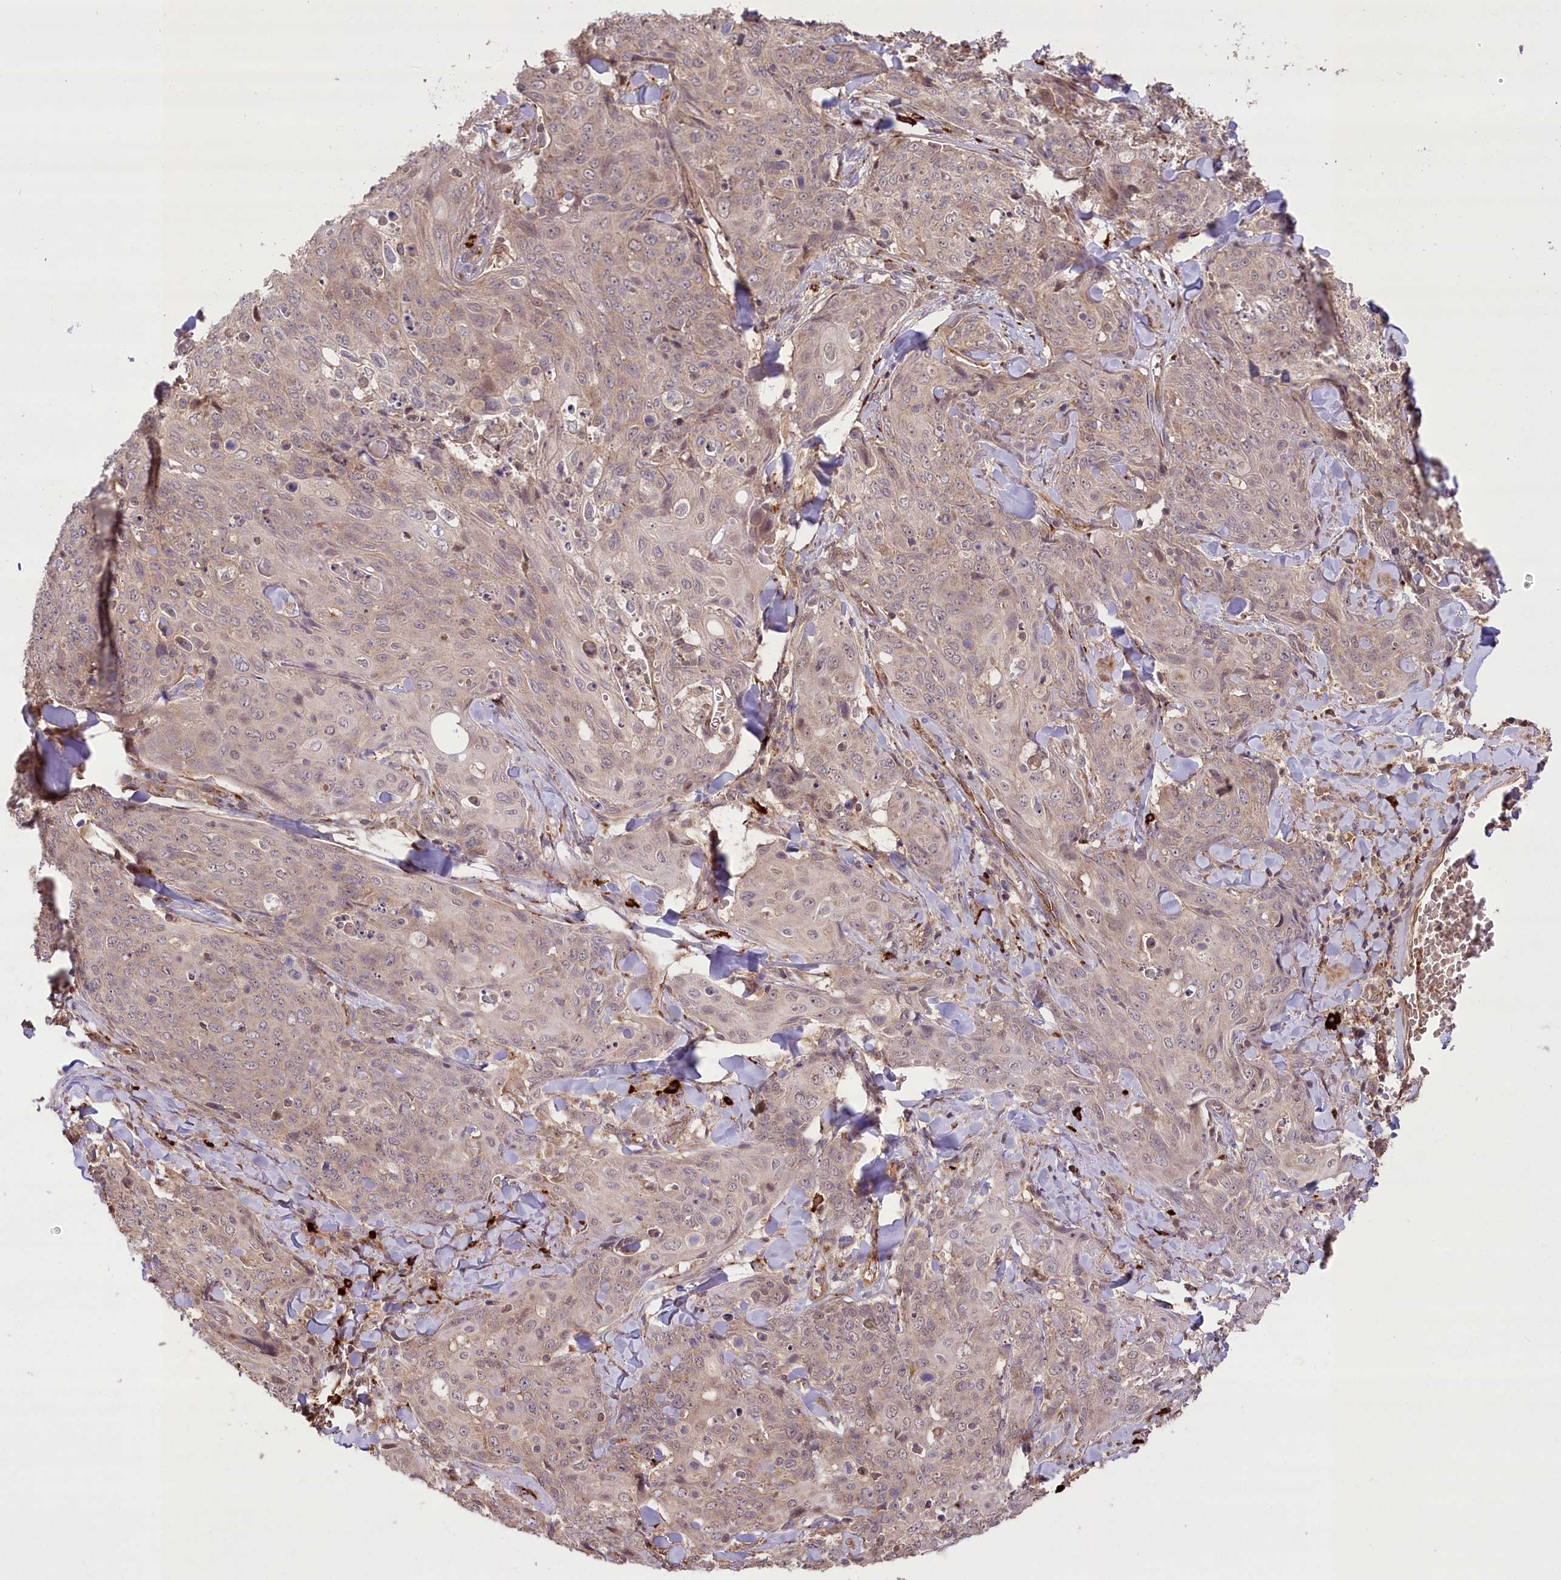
{"staining": {"intensity": "weak", "quantity": "25%-75%", "location": "cytoplasmic/membranous"}, "tissue": "skin cancer", "cell_type": "Tumor cells", "image_type": "cancer", "snomed": [{"axis": "morphology", "description": "Squamous cell carcinoma, NOS"}, {"axis": "topography", "description": "Skin"}, {"axis": "topography", "description": "Vulva"}], "caption": "IHC staining of skin cancer (squamous cell carcinoma), which displays low levels of weak cytoplasmic/membranous positivity in about 25%-75% of tumor cells indicating weak cytoplasmic/membranous protein positivity. The staining was performed using DAB (brown) for protein detection and nuclei were counterstained in hematoxylin (blue).", "gene": "CARD19", "patient": {"sex": "female", "age": 85}}